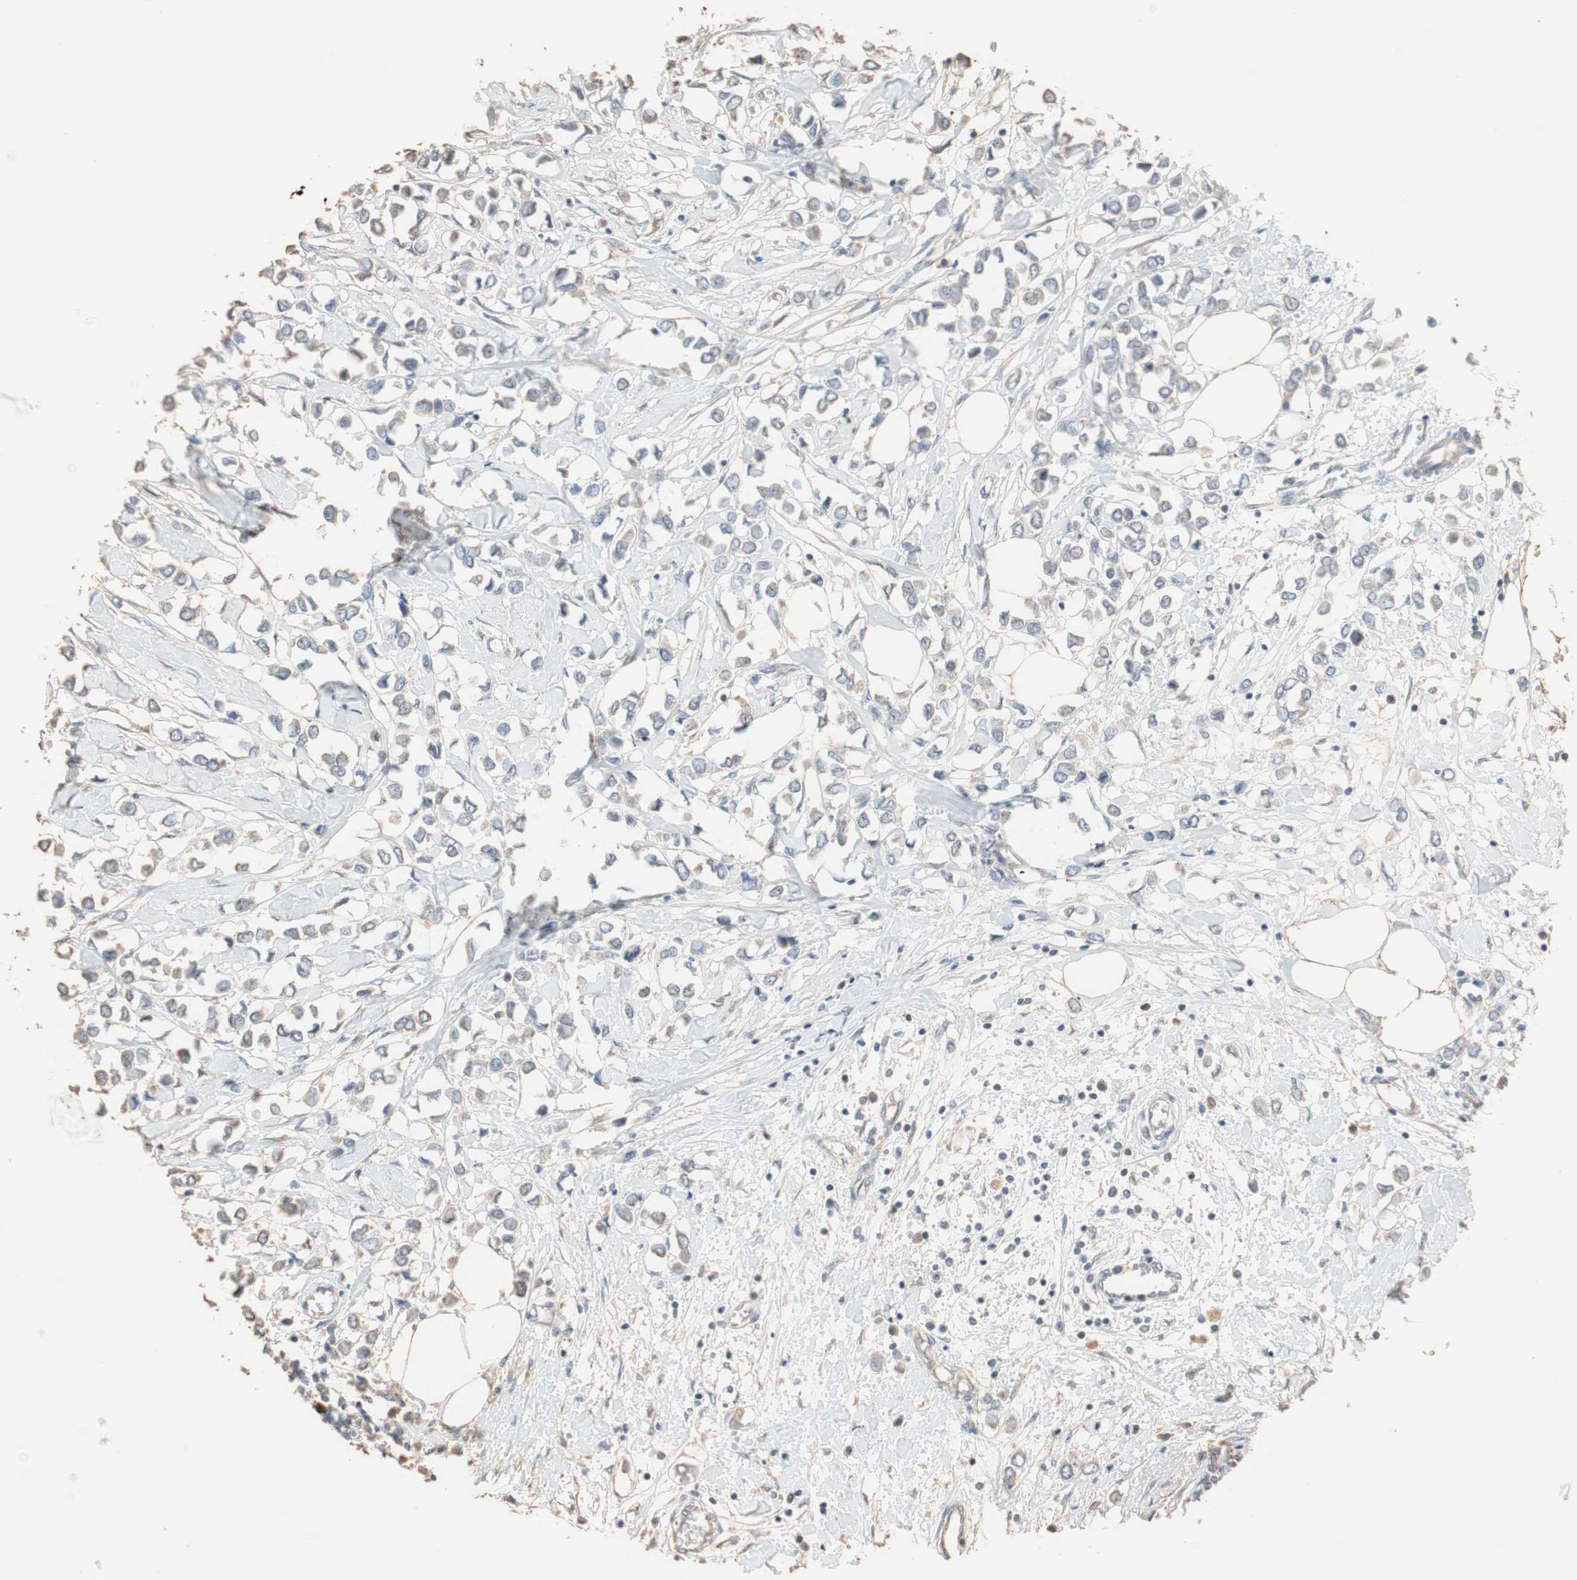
{"staining": {"intensity": "negative", "quantity": "none", "location": "none"}, "tissue": "breast cancer", "cell_type": "Tumor cells", "image_type": "cancer", "snomed": [{"axis": "morphology", "description": "Lobular carcinoma"}, {"axis": "topography", "description": "Breast"}], "caption": "DAB immunohistochemical staining of human breast cancer (lobular carcinoma) shows no significant positivity in tumor cells.", "gene": "TUBB", "patient": {"sex": "female", "age": 51}}